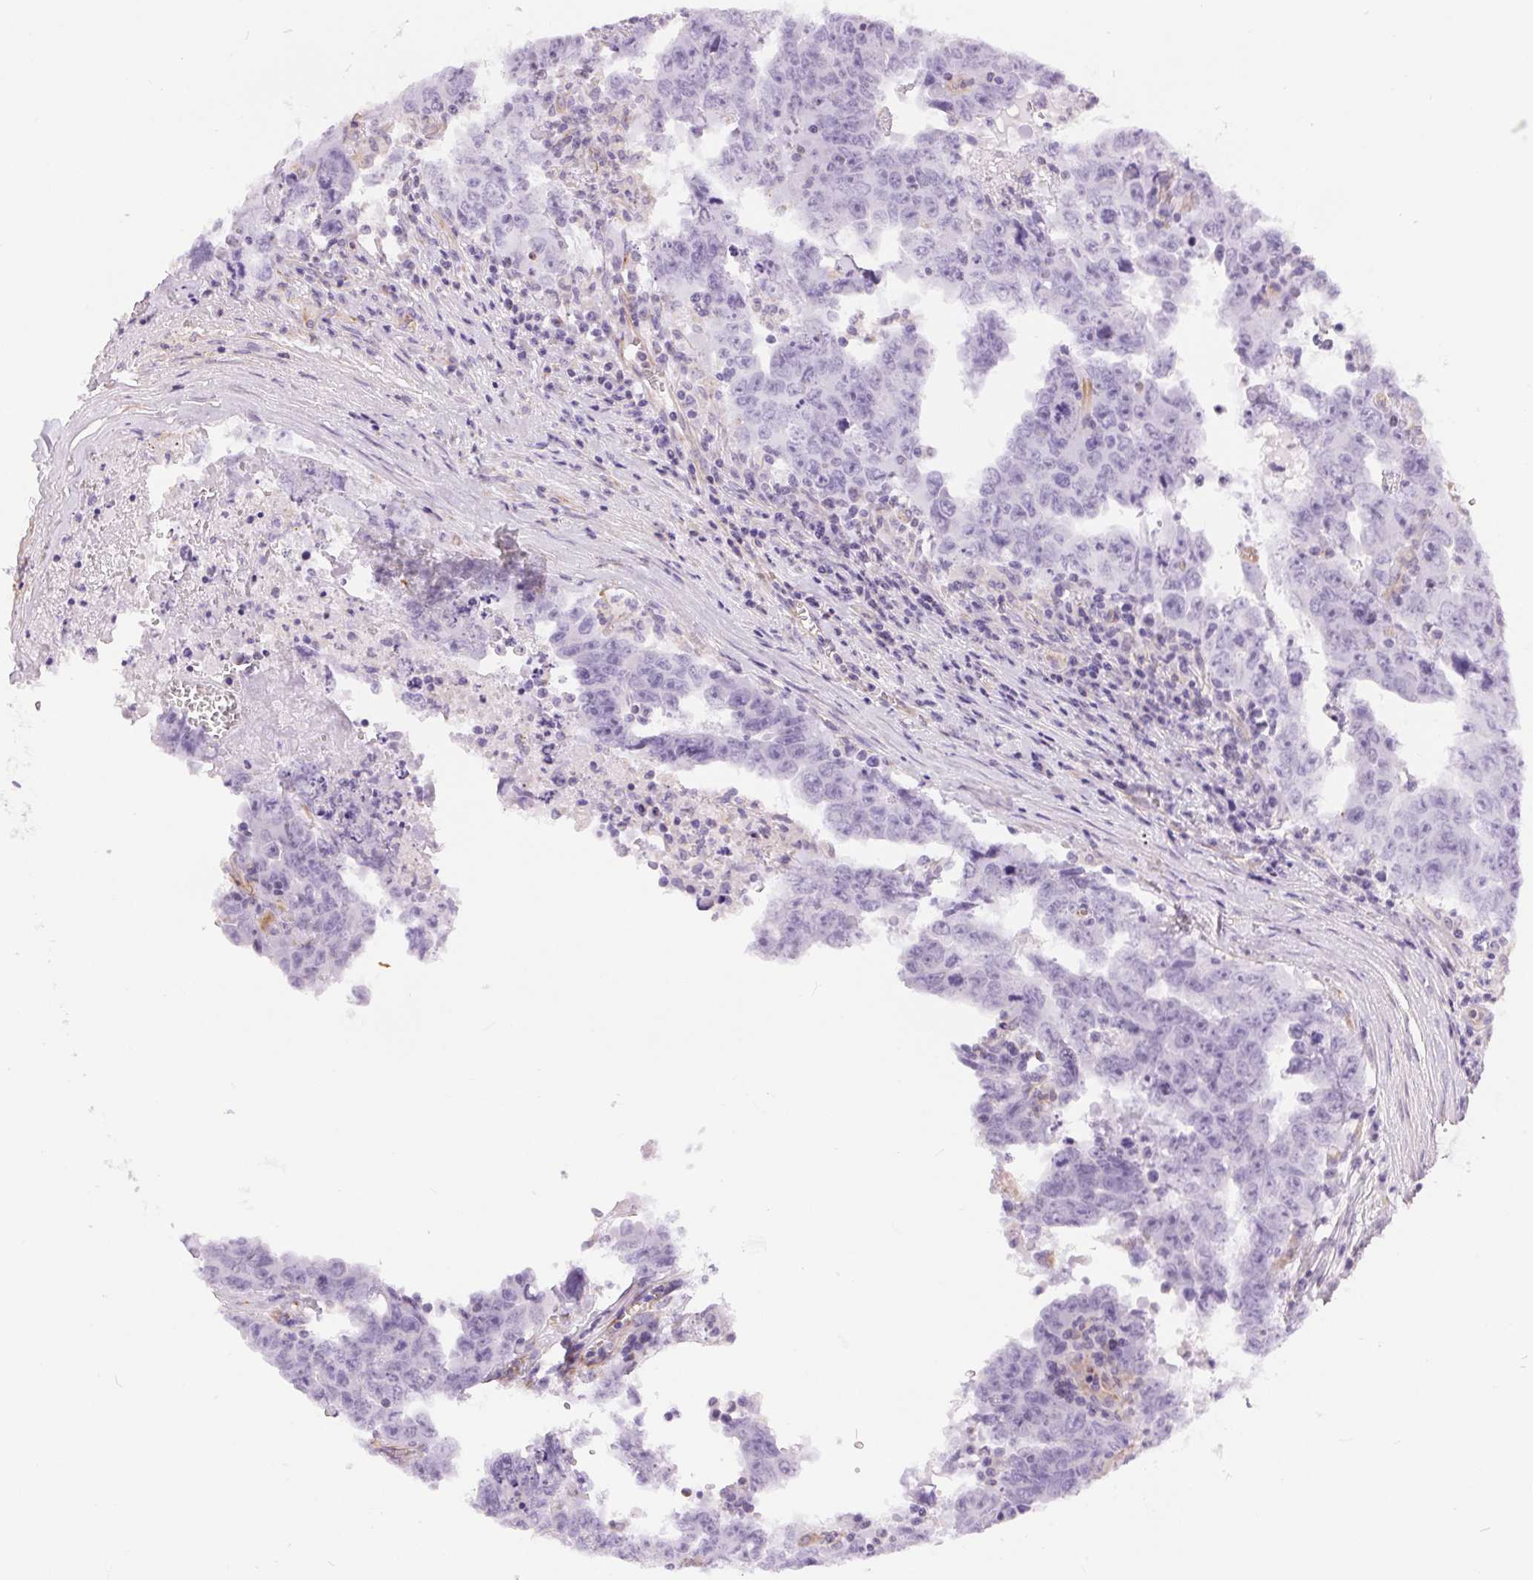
{"staining": {"intensity": "negative", "quantity": "none", "location": "none"}, "tissue": "testis cancer", "cell_type": "Tumor cells", "image_type": "cancer", "snomed": [{"axis": "morphology", "description": "Carcinoma, Embryonal, NOS"}, {"axis": "topography", "description": "Testis"}], "caption": "Immunohistochemistry (IHC) photomicrograph of neoplastic tissue: testis cancer stained with DAB (3,3'-diaminobenzidine) reveals no significant protein expression in tumor cells. (DAB (3,3'-diaminobenzidine) immunohistochemistry with hematoxylin counter stain).", "gene": "GFAP", "patient": {"sex": "male", "age": 22}}